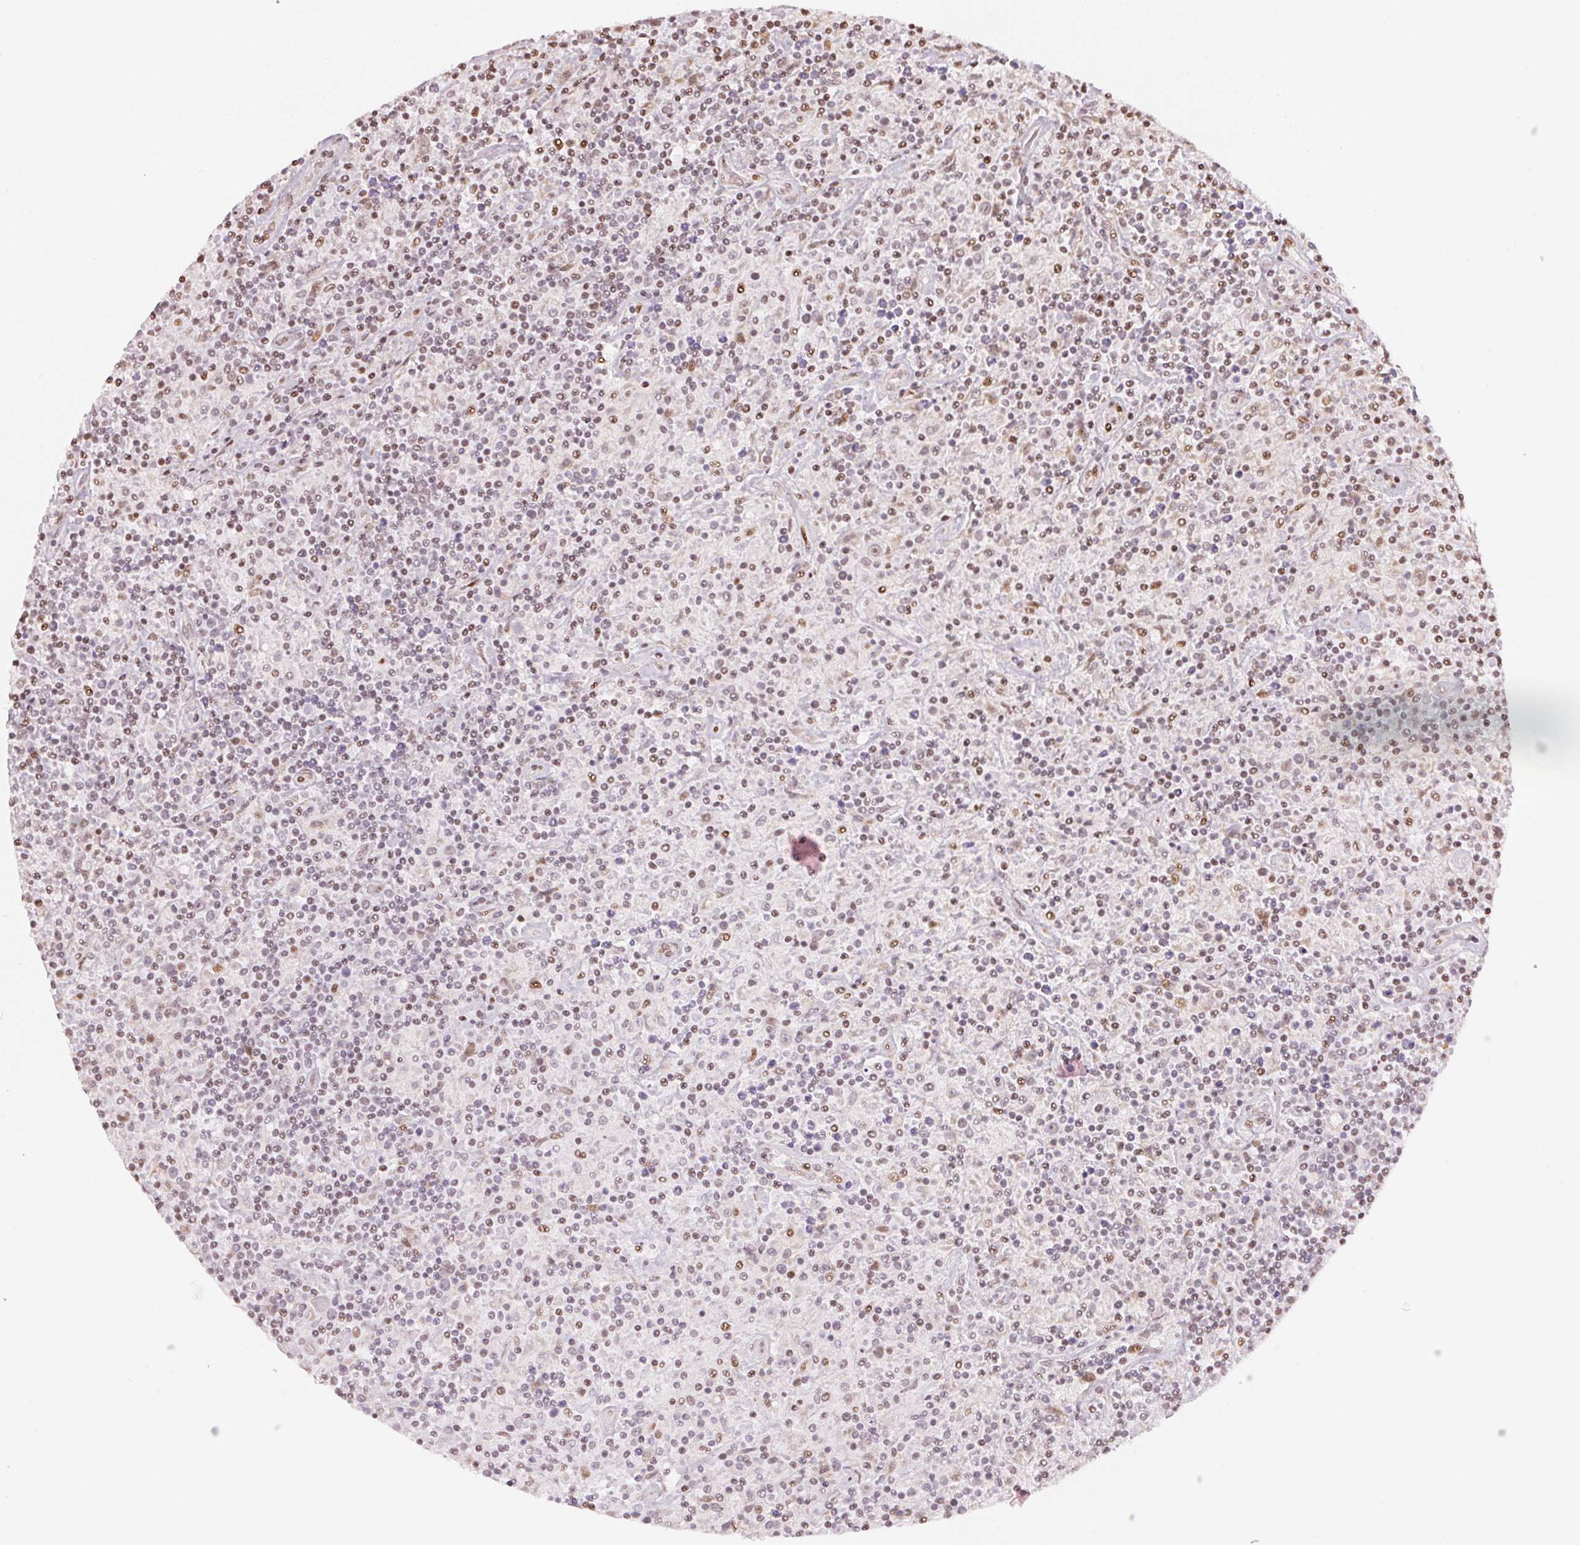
{"staining": {"intensity": "negative", "quantity": "none", "location": "none"}, "tissue": "lymphoma", "cell_type": "Tumor cells", "image_type": "cancer", "snomed": [{"axis": "morphology", "description": "Hodgkin's disease, NOS"}, {"axis": "topography", "description": "Lymph node"}], "caption": "Tumor cells are negative for protein expression in human Hodgkin's disease.", "gene": "KAT6A", "patient": {"sex": "male", "age": 70}}